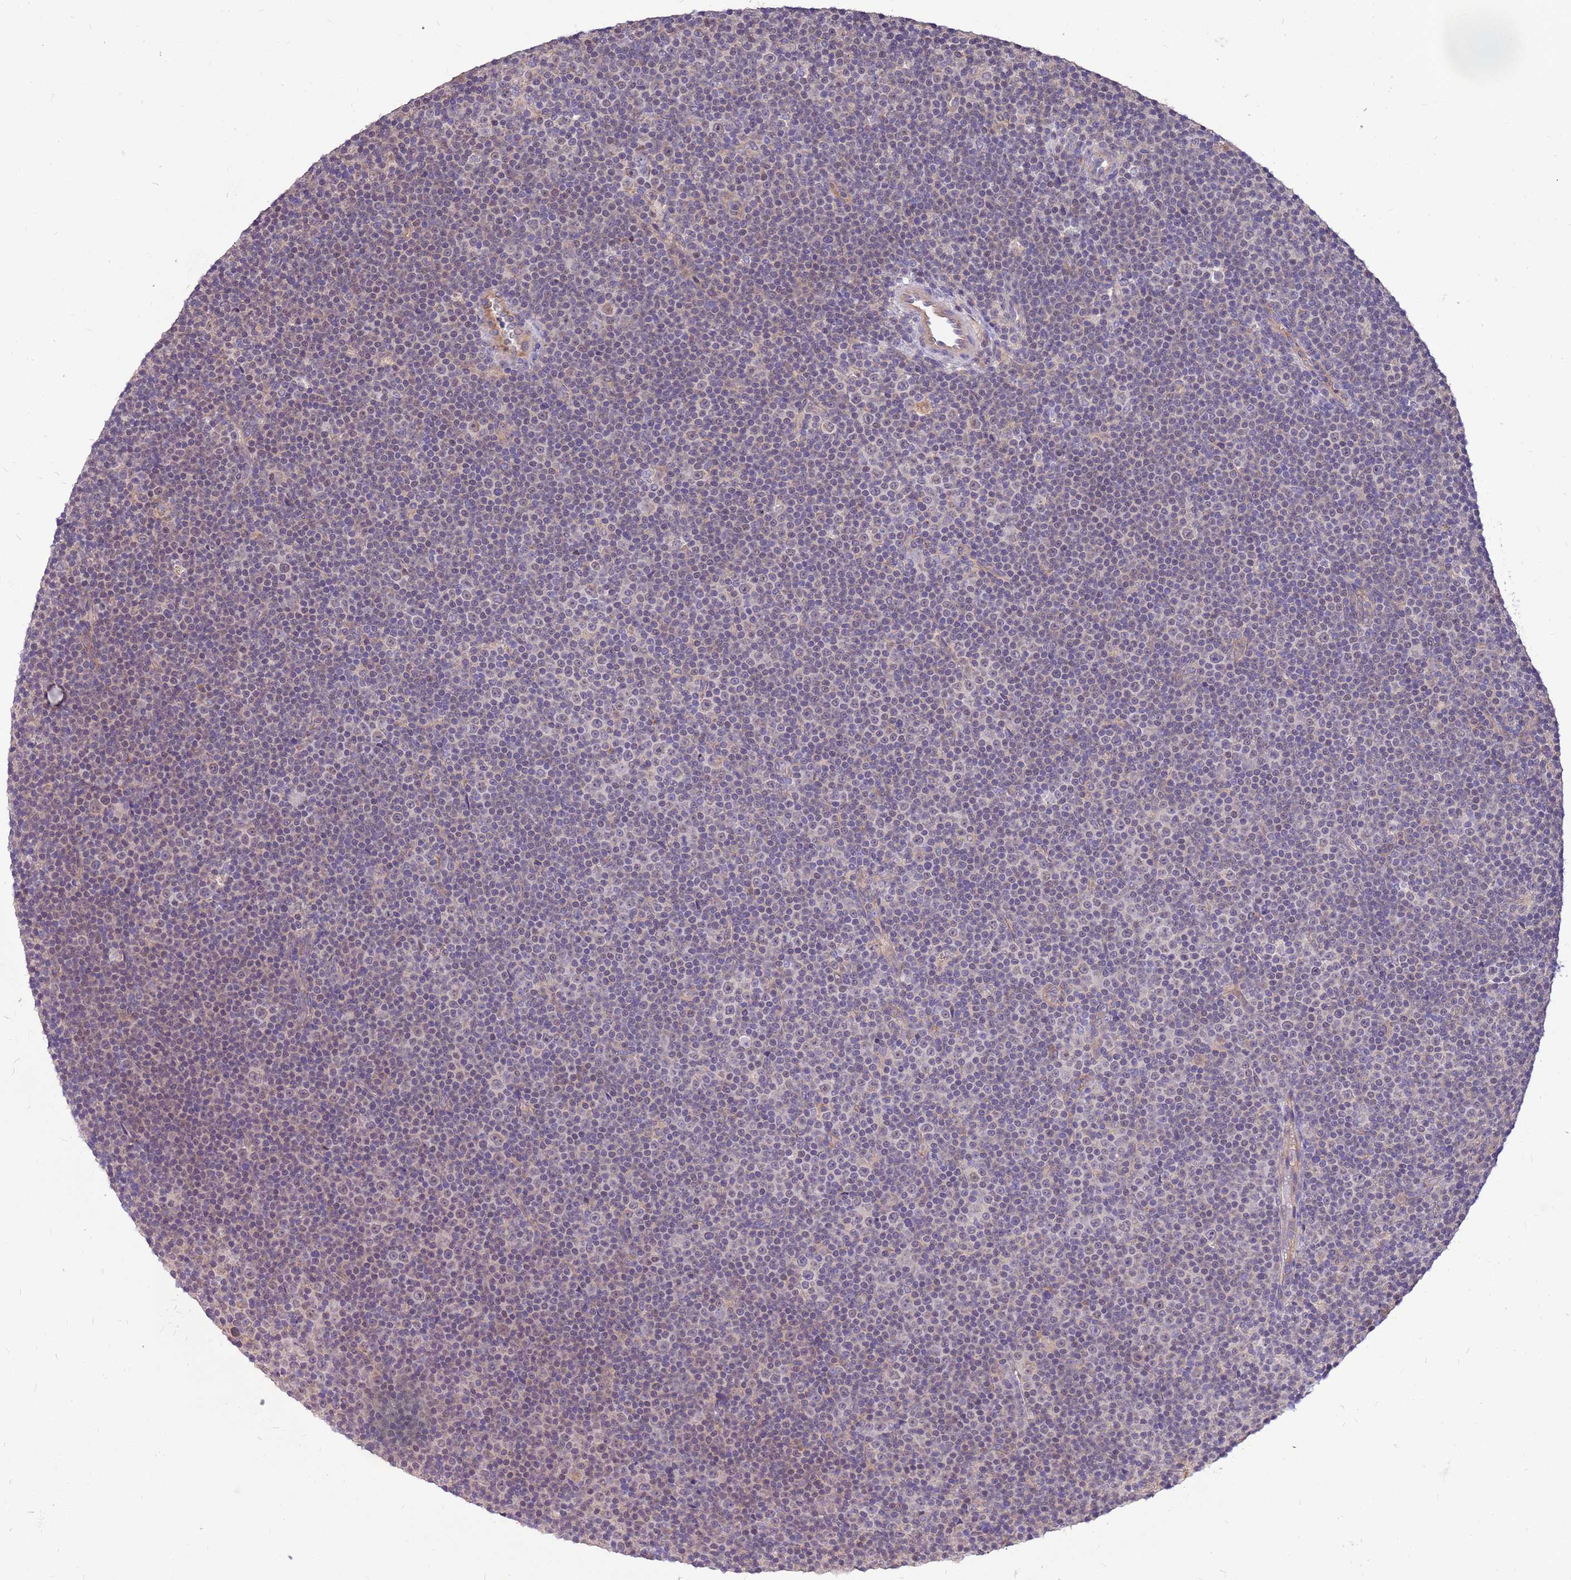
{"staining": {"intensity": "negative", "quantity": "none", "location": "none"}, "tissue": "lymphoma", "cell_type": "Tumor cells", "image_type": "cancer", "snomed": [{"axis": "morphology", "description": "Malignant lymphoma, non-Hodgkin's type, Low grade"}, {"axis": "topography", "description": "Lymph node"}], "caption": "This photomicrograph is of lymphoma stained with immunohistochemistry to label a protein in brown with the nuclei are counter-stained blue. There is no expression in tumor cells.", "gene": "WASHC4", "patient": {"sex": "female", "age": 67}}